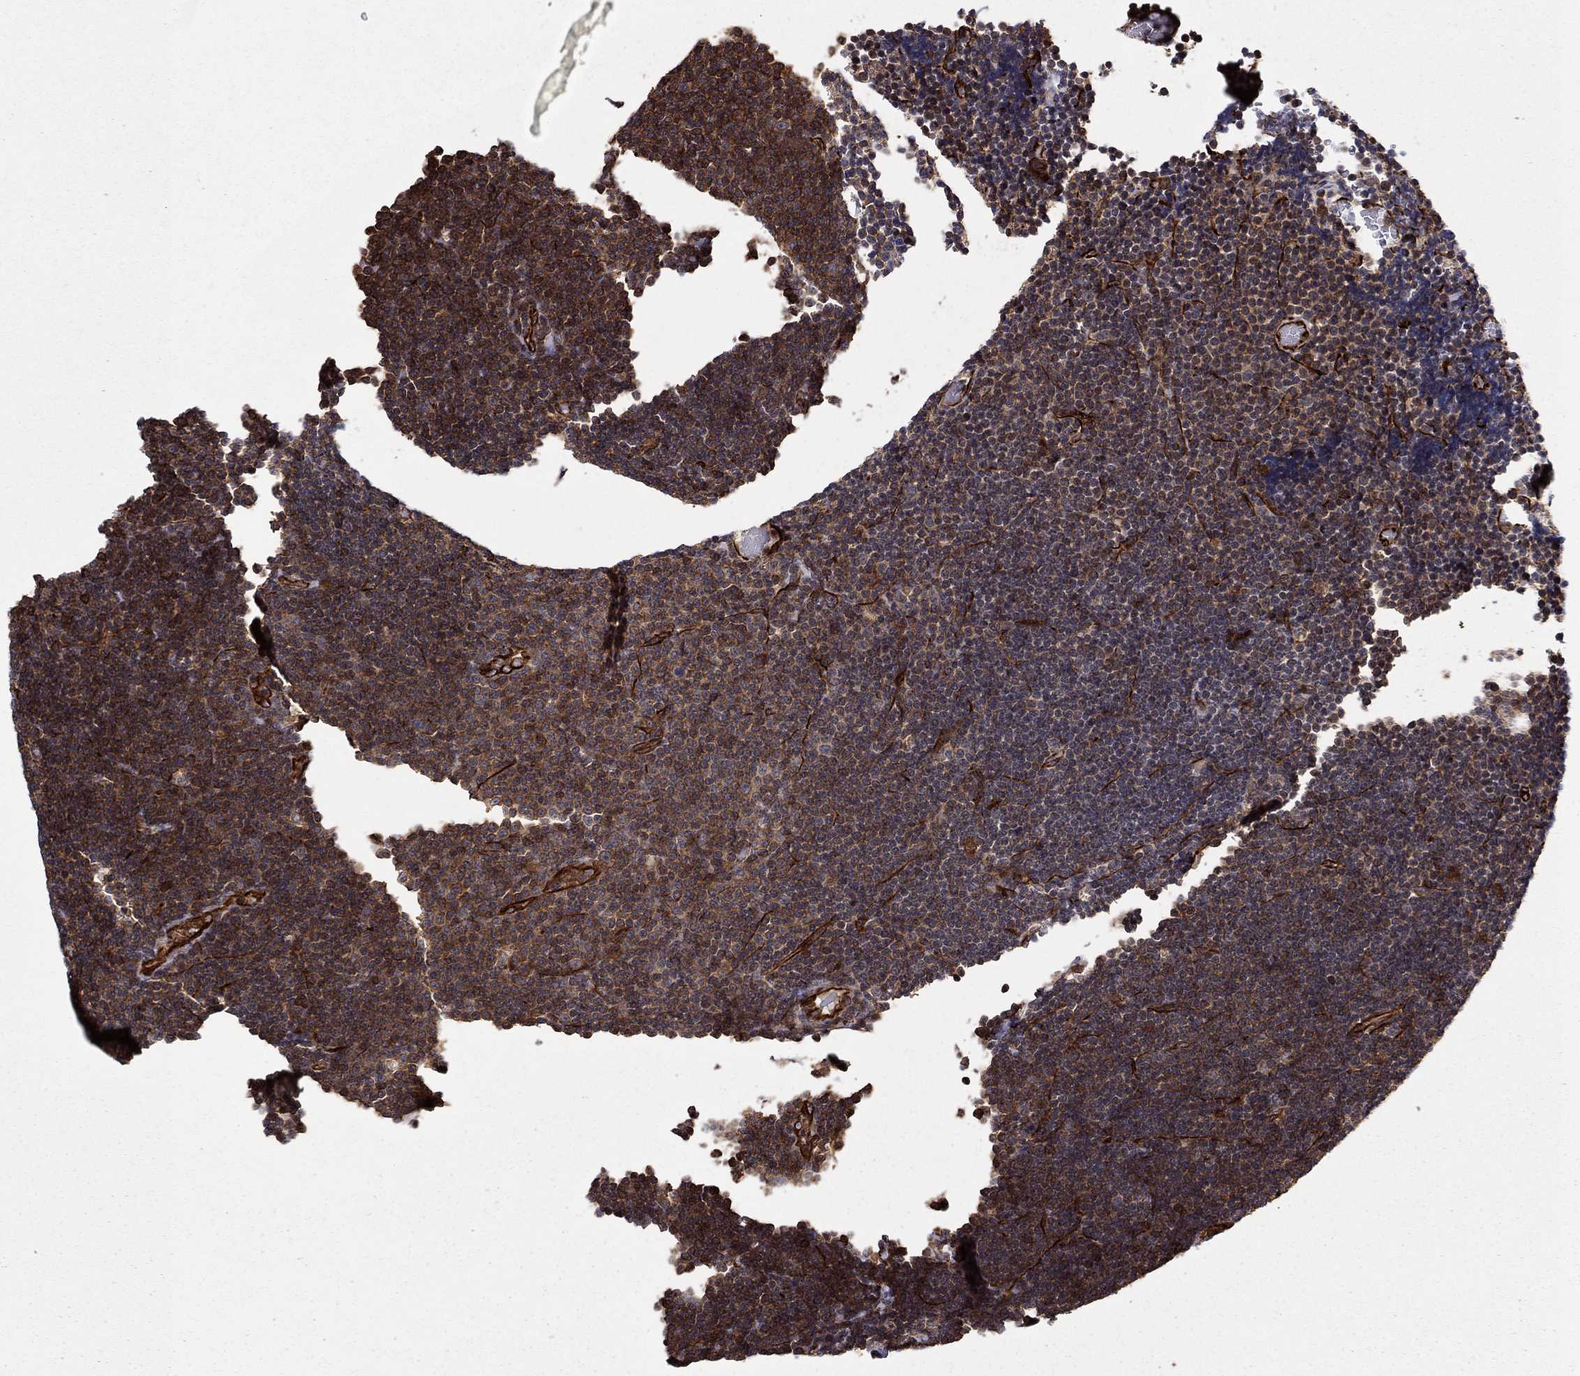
{"staining": {"intensity": "moderate", "quantity": "25%-75%", "location": "cytoplasmic/membranous"}, "tissue": "lymphoma", "cell_type": "Tumor cells", "image_type": "cancer", "snomed": [{"axis": "morphology", "description": "Malignant lymphoma, non-Hodgkin's type, Low grade"}, {"axis": "topography", "description": "Brain"}], "caption": "Immunohistochemical staining of human lymphoma displays moderate cytoplasmic/membranous protein positivity in about 25%-75% of tumor cells.", "gene": "ADM", "patient": {"sex": "female", "age": 66}}